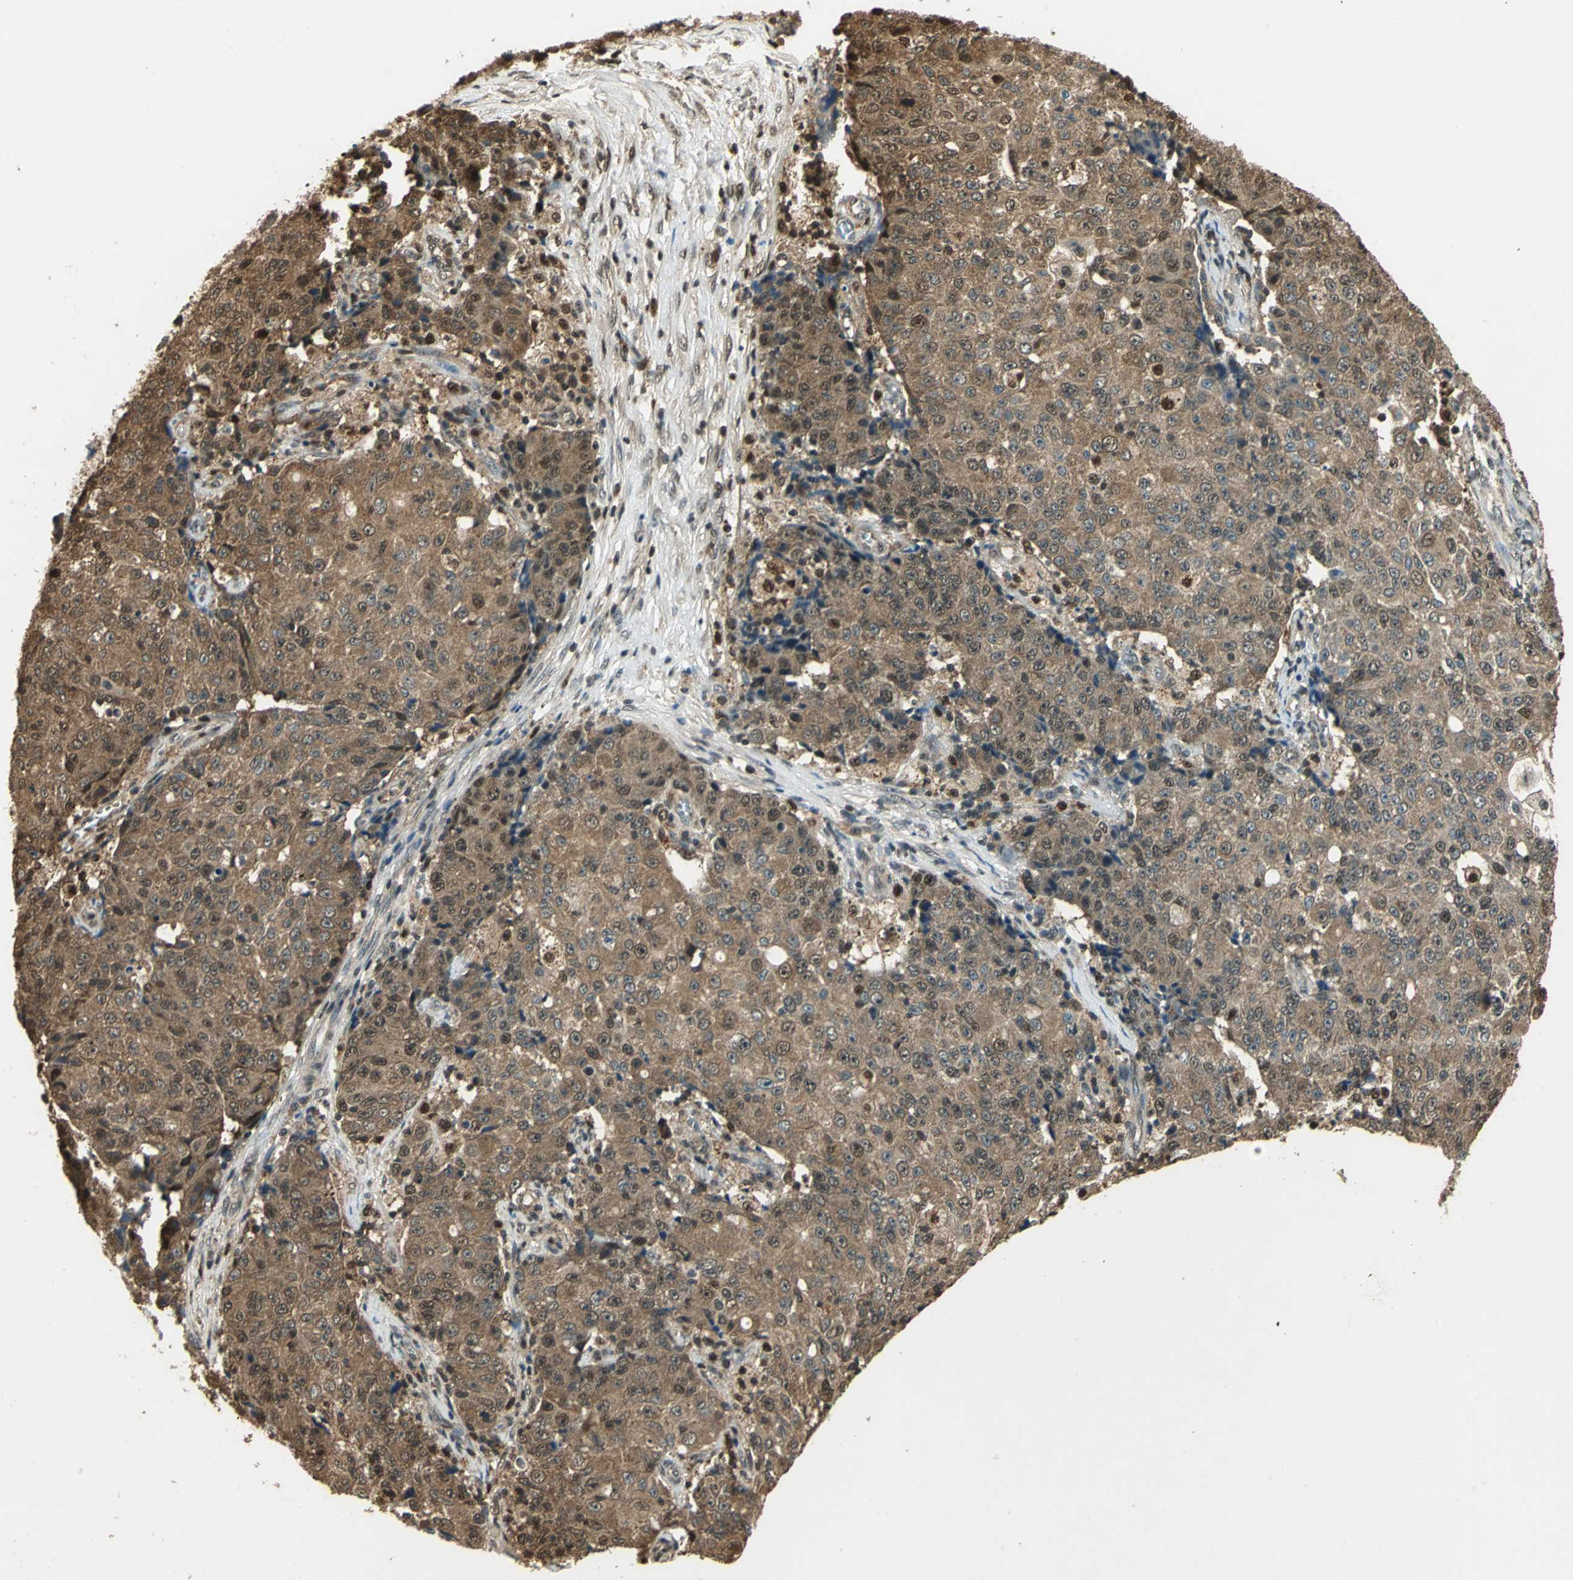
{"staining": {"intensity": "moderate", "quantity": ">75%", "location": "cytoplasmic/membranous,nuclear"}, "tissue": "ovarian cancer", "cell_type": "Tumor cells", "image_type": "cancer", "snomed": [{"axis": "morphology", "description": "Carcinoma, endometroid"}, {"axis": "topography", "description": "Ovary"}], "caption": "DAB (3,3'-diaminobenzidine) immunohistochemical staining of human endometroid carcinoma (ovarian) reveals moderate cytoplasmic/membranous and nuclear protein staining in approximately >75% of tumor cells.", "gene": "PPP1R13L", "patient": {"sex": "female", "age": 42}}